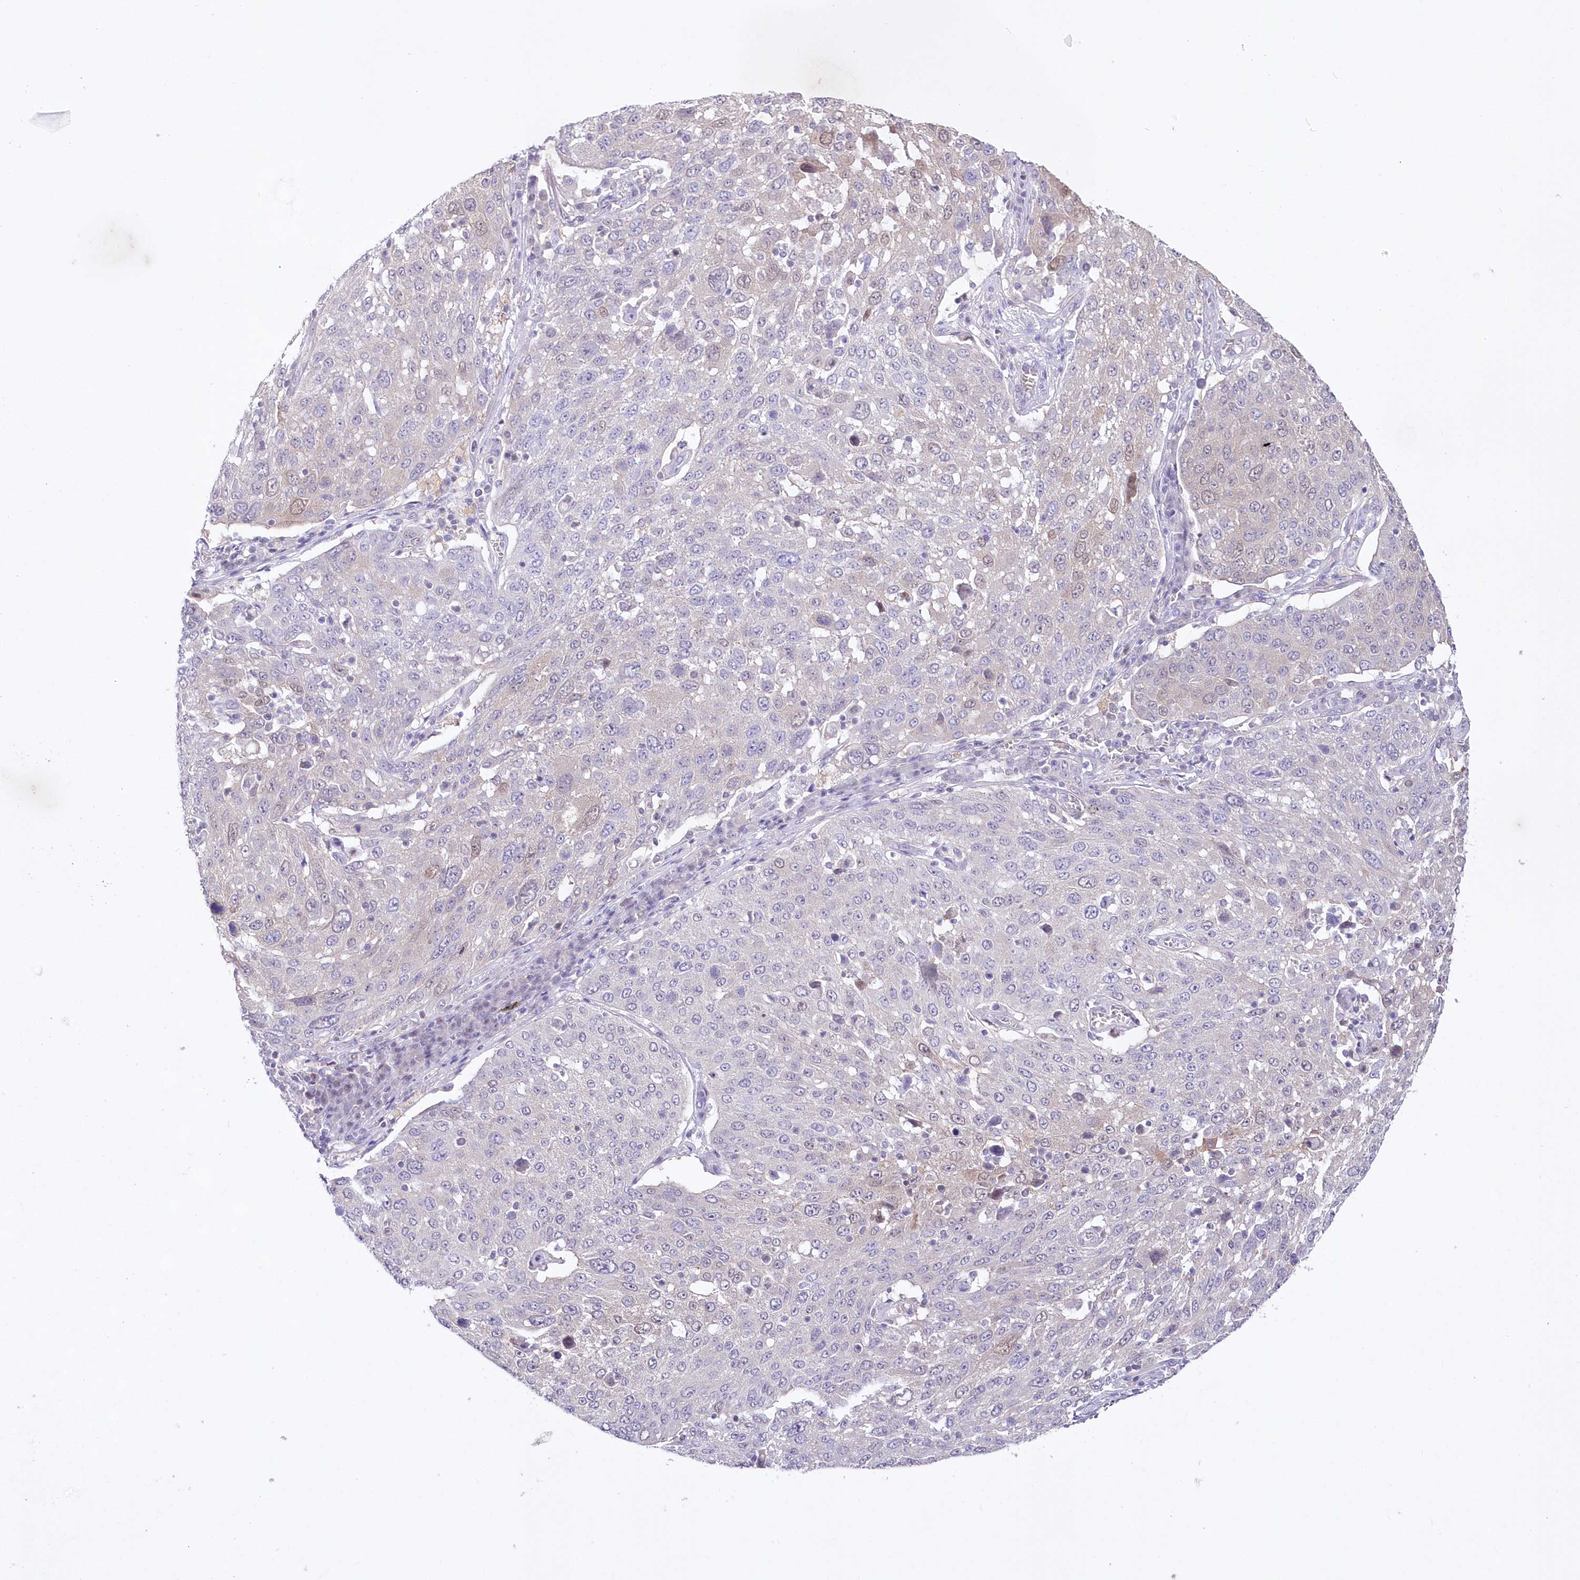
{"staining": {"intensity": "negative", "quantity": "none", "location": "none"}, "tissue": "lung cancer", "cell_type": "Tumor cells", "image_type": "cancer", "snomed": [{"axis": "morphology", "description": "Squamous cell carcinoma, NOS"}, {"axis": "topography", "description": "Lung"}], "caption": "A high-resolution image shows IHC staining of lung cancer, which reveals no significant expression in tumor cells.", "gene": "UBA6", "patient": {"sex": "male", "age": 65}}